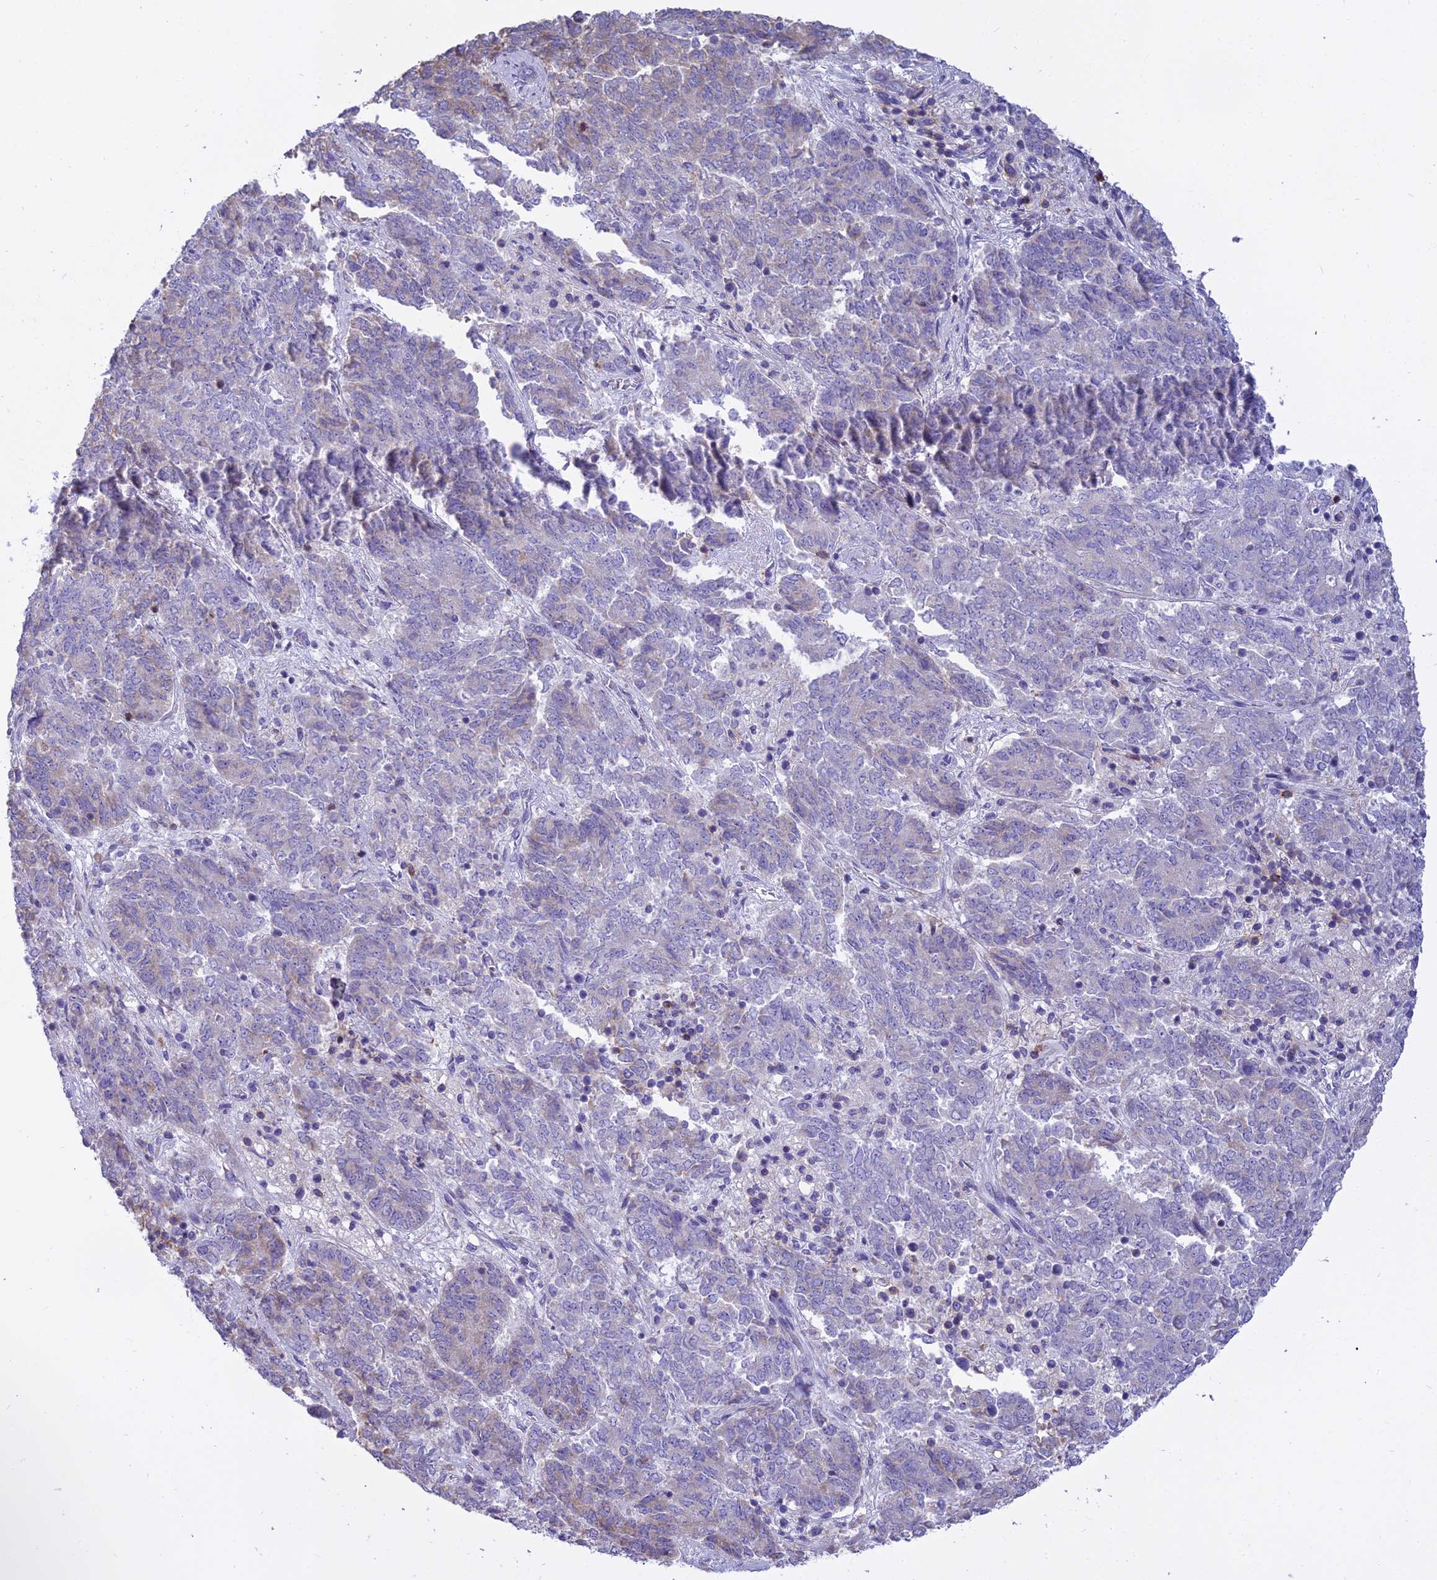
{"staining": {"intensity": "weak", "quantity": "<25%", "location": "cytoplasmic/membranous"}, "tissue": "endometrial cancer", "cell_type": "Tumor cells", "image_type": "cancer", "snomed": [{"axis": "morphology", "description": "Adenocarcinoma, NOS"}, {"axis": "topography", "description": "Endometrium"}], "caption": "High power microscopy image of an immunohistochemistry (IHC) histopathology image of endometrial cancer (adenocarcinoma), revealing no significant positivity in tumor cells.", "gene": "CD5", "patient": {"sex": "female", "age": 80}}